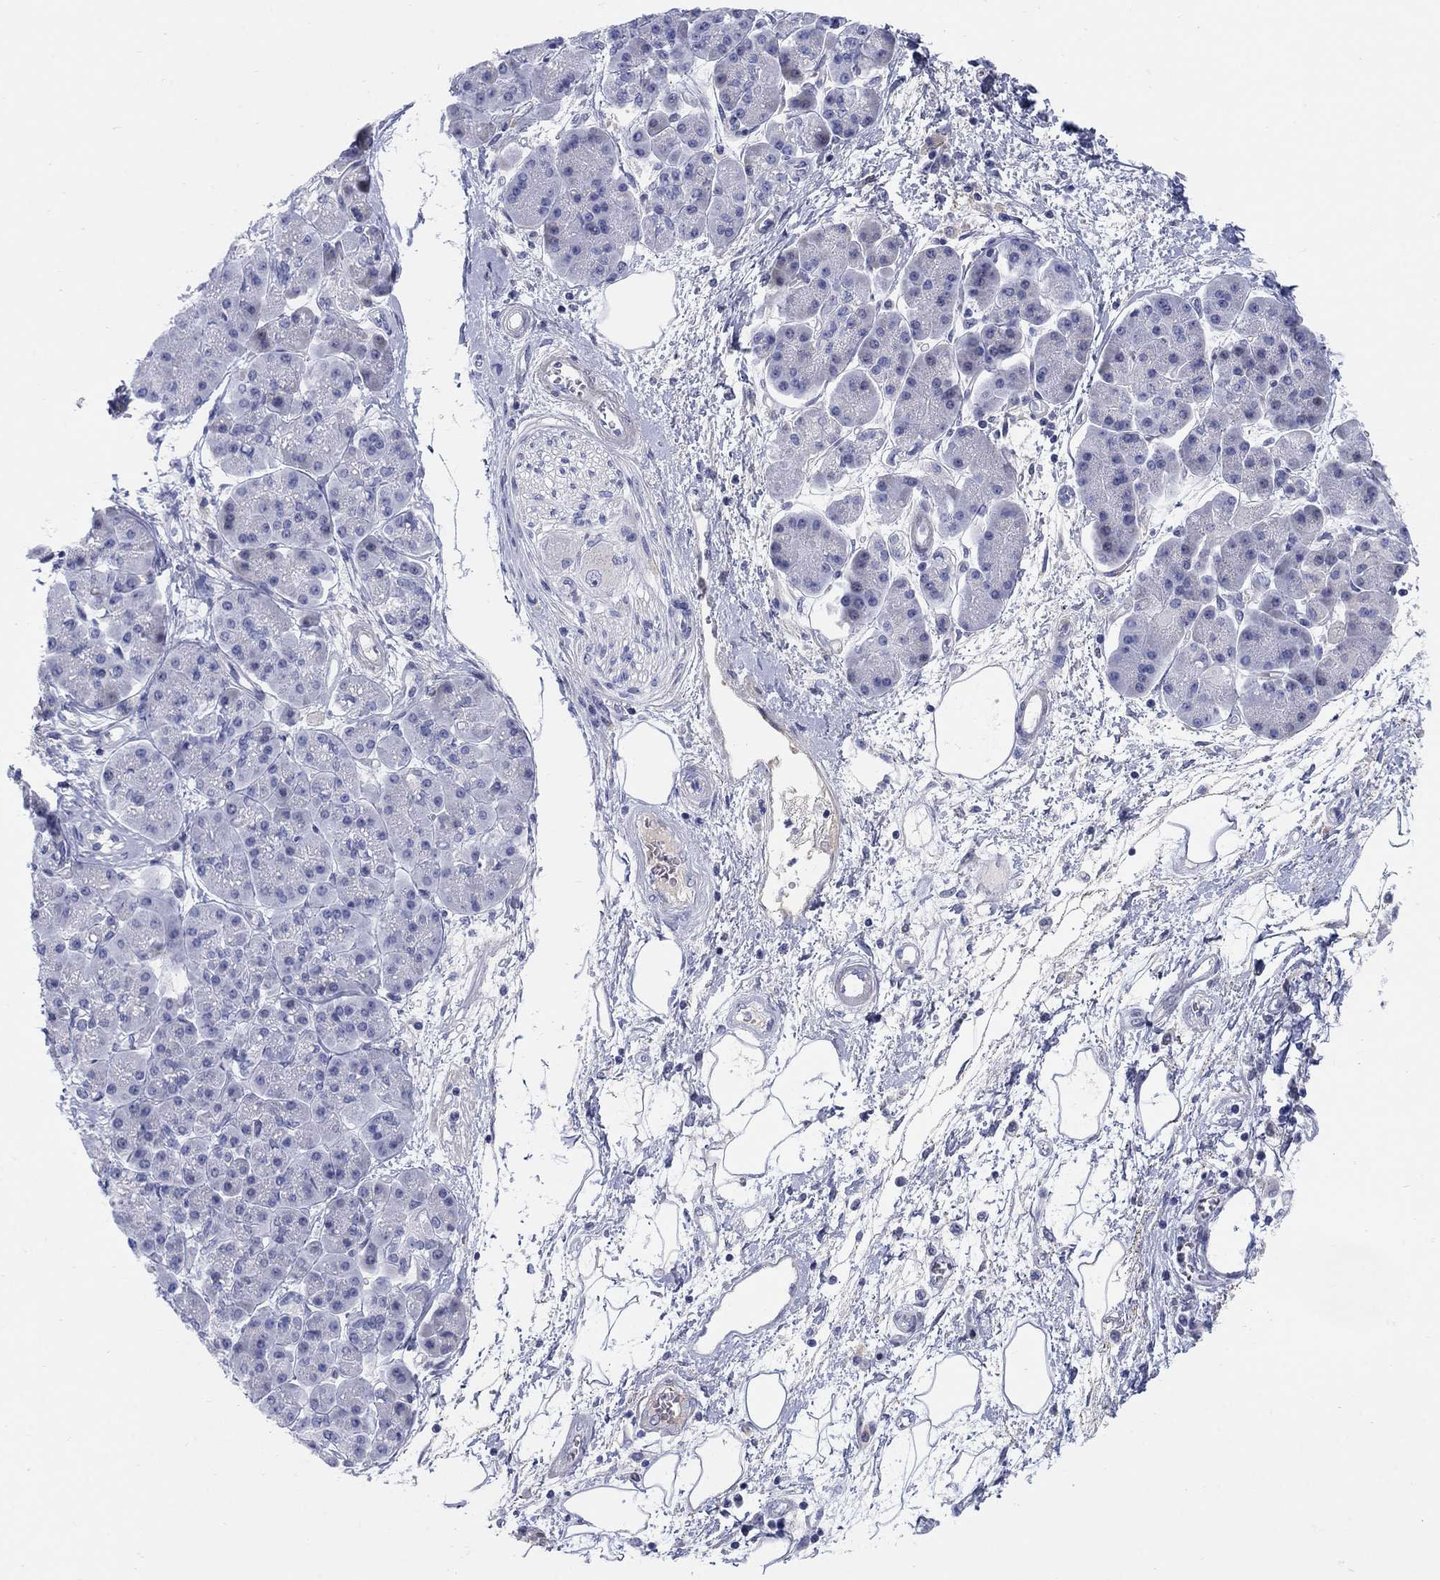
{"staining": {"intensity": "negative", "quantity": "none", "location": "none"}, "tissue": "pancreatic cancer", "cell_type": "Tumor cells", "image_type": "cancer", "snomed": [{"axis": "morphology", "description": "Adenocarcinoma, NOS"}, {"axis": "topography", "description": "Pancreas"}], "caption": "There is no significant expression in tumor cells of pancreatic cancer (adenocarcinoma).", "gene": "HEATR4", "patient": {"sex": "female", "age": 73}}